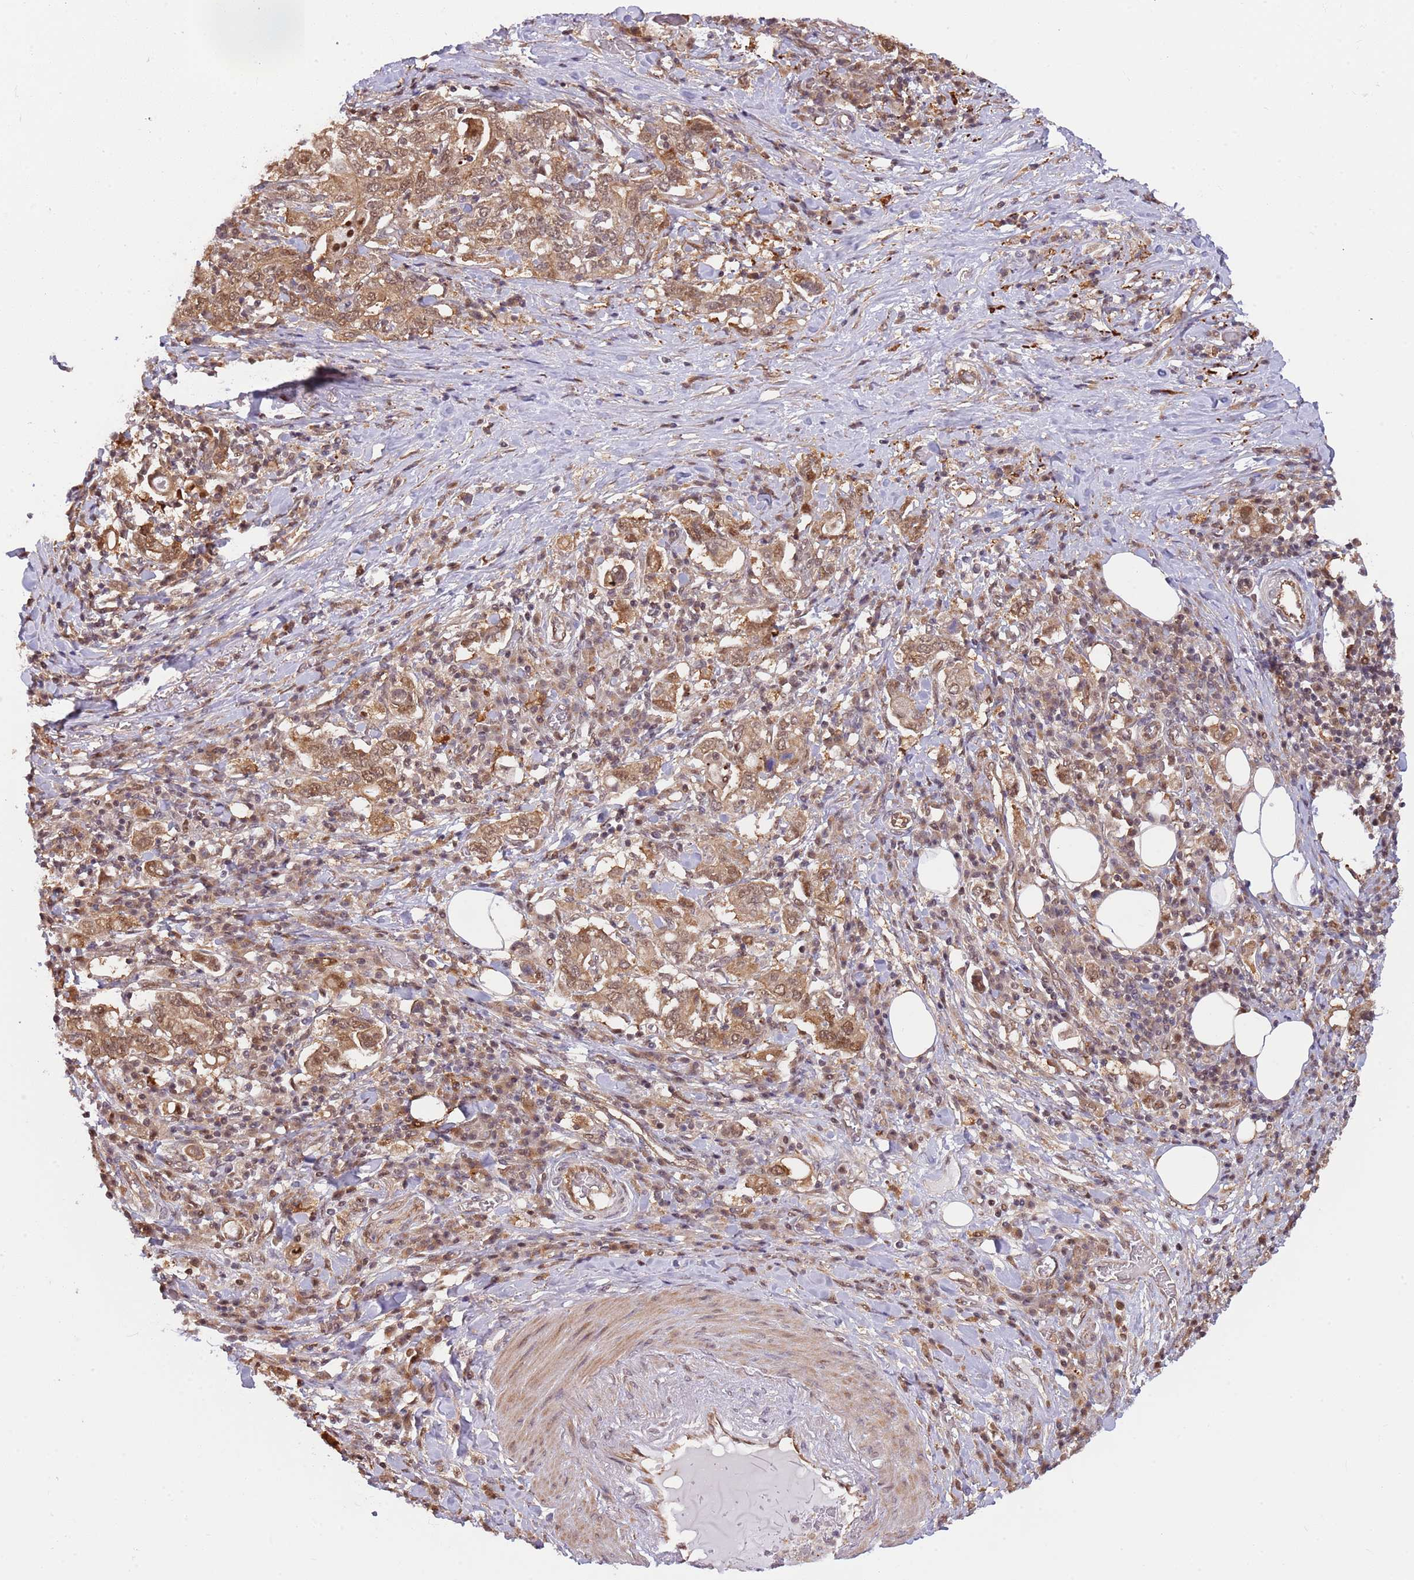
{"staining": {"intensity": "moderate", "quantity": ">75%", "location": "cytoplasmic/membranous,nuclear"}, "tissue": "stomach cancer", "cell_type": "Tumor cells", "image_type": "cancer", "snomed": [{"axis": "morphology", "description": "Adenocarcinoma, NOS"}, {"axis": "topography", "description": "Stomach, upper"}, {"axis": "topography", "description": "Stomach"}], "caption": "High-power microscopy captured an IHC histopathology image of stomach adenocarcinoma, revealing moderate cytoplasmic/membranous and nuclear staining in approximately >75% of tumor cells. (DAB (3,3'-diaminobenzidine) IHC, brown staining for protein, blue staining for nuclei).", "gene": "PLSCR5", "patient": {"sex": "male", "age": 62}}